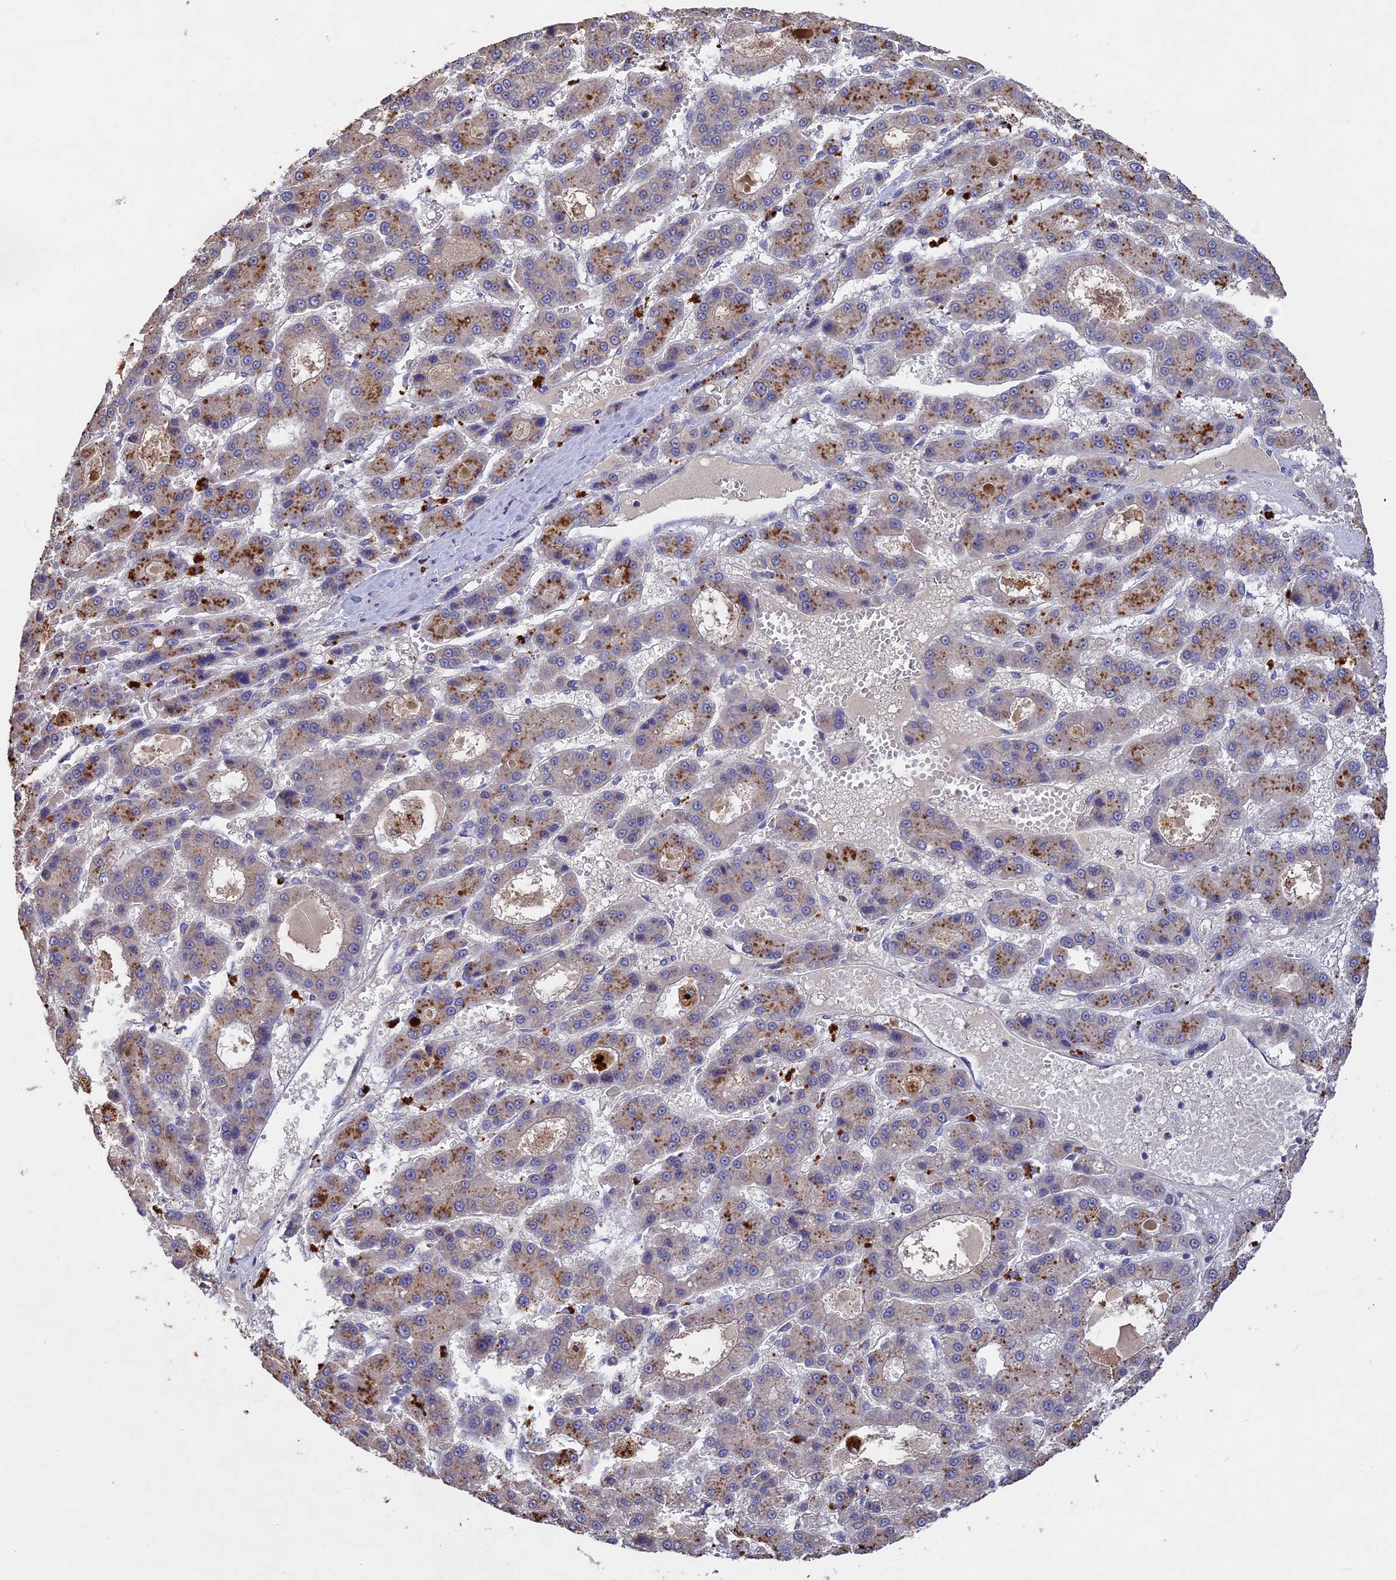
{"staining": {"intensity": "moderate", "quantity": "25%-75%", "location": "cytoplasmic/membranous"}, "tissue": "liver cancer", "cell_type": "Tumor cells", "image_type": "cancer", "snomed": [{"axis": "morphology", "description": "Carcinoma, Hepatocellular, NOS"}, {"axis": "topography", "description": "Liver"}], "caption": "The photomicrograph shows immunohistochemical staining of hepatocellular carcinoma (liver). There is moderate cytoplasmic/membranous positivity is appreciated in approximately 25%-75% of tumor cells. (DAB IHC, brown staining for protein, blue staining for nuclei).", "gene": "SLC26A4", "patient": {"sex": "male", "age": 70}}